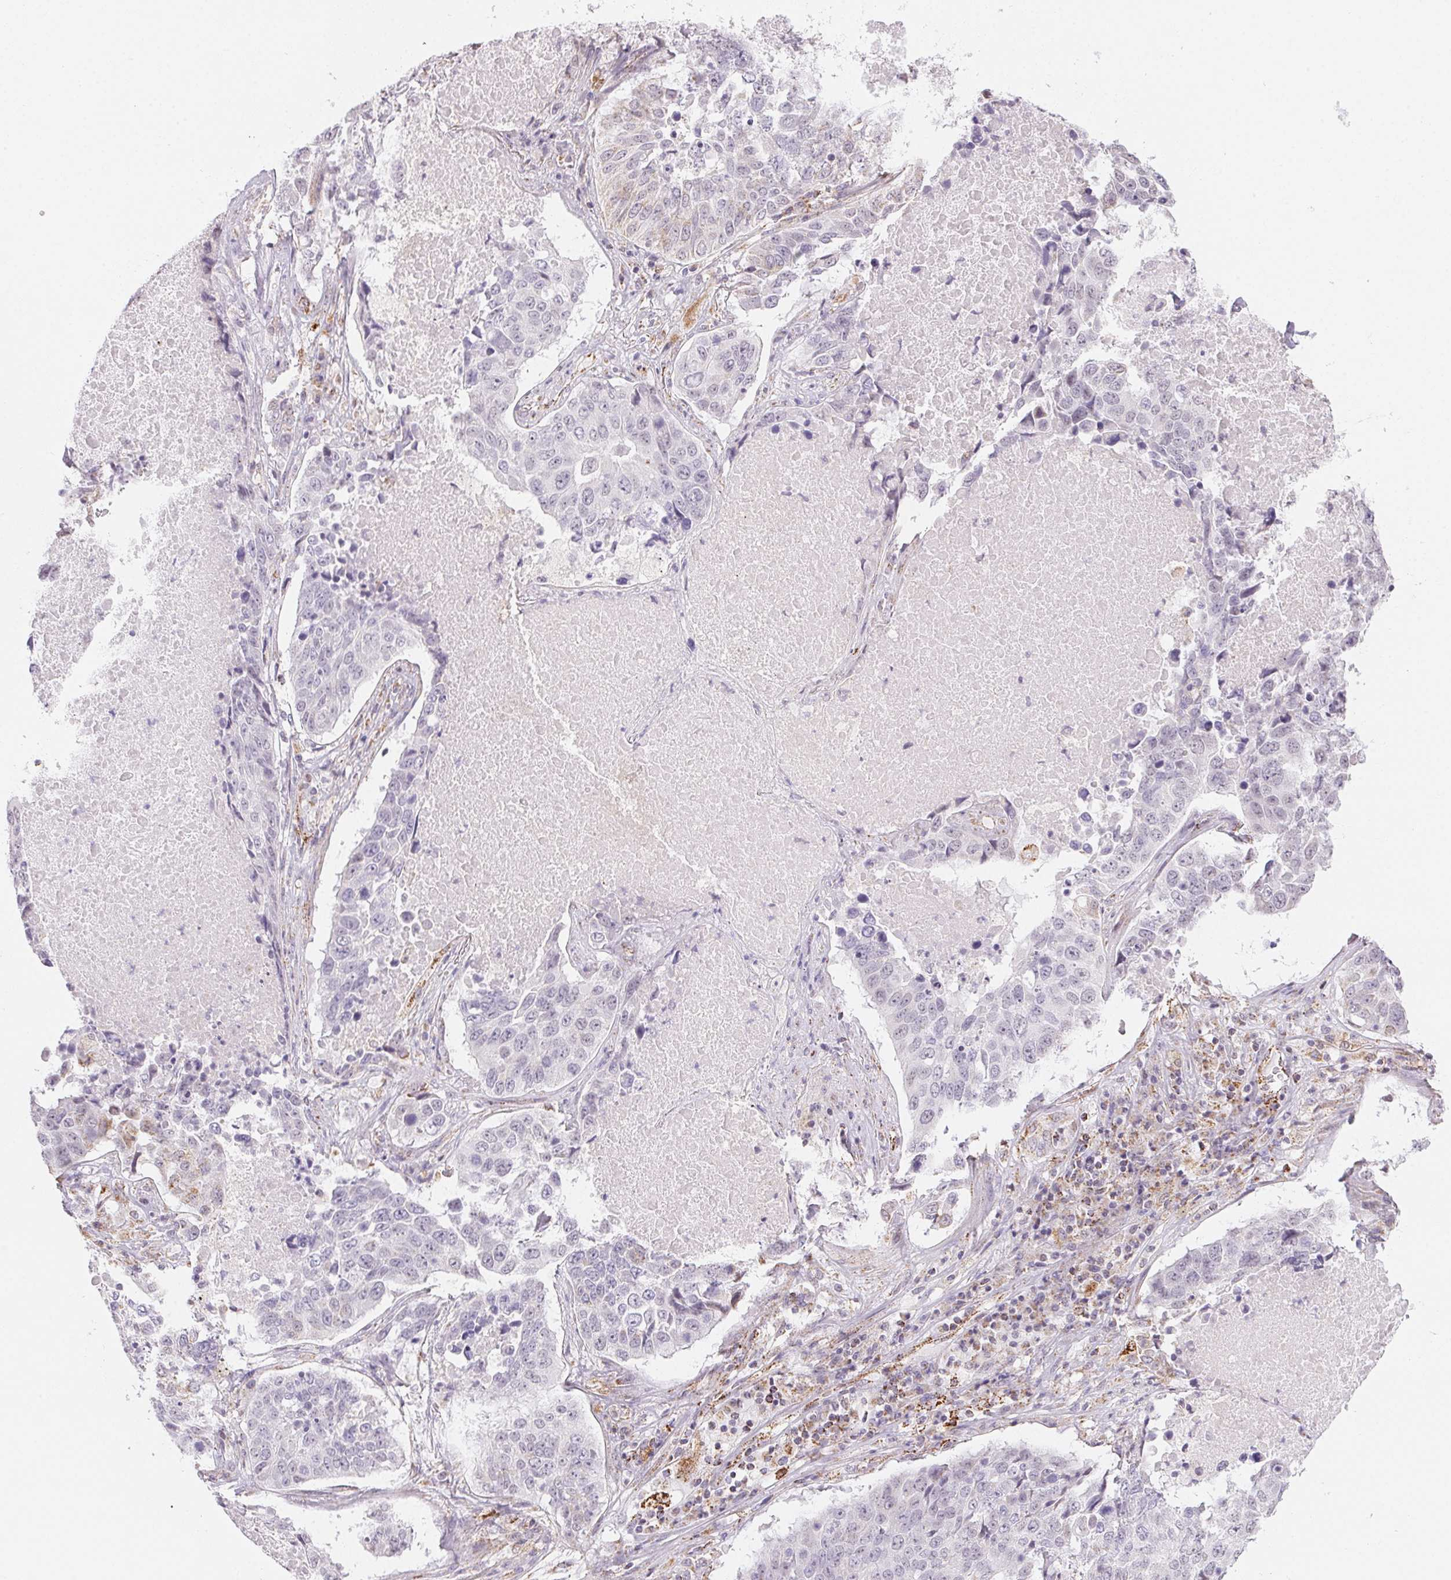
{"staining": {"intensity": "moderate", "quantity": "<25%", "location": "cytoplasmic/membranous"}, "tissue": "lung cancer", "cell_type": "Tumor cells", "image_type": "cancer", "snomed": [{"axis": "morphology", "description": "Normal tissue, NOS"}, {"axis": "morphology", "description": "Squamous cell carcinoma, NOS"}, {"axis": "topography", "description": "Bronchus"}, {"axis": "topography", "description": "Lung"}], "caption": "A high-resolution photomicrograph shows immunohistochemistry staining of lung cancer, which shows moderate cytoplasmic/membranous staining in about <25% of tumor cells. Immunohistochemistry stains the protein in brown and the nuclei are stained blue.", "gene": "GIPC2", "patient": {"sex": "male", "age": 64}}